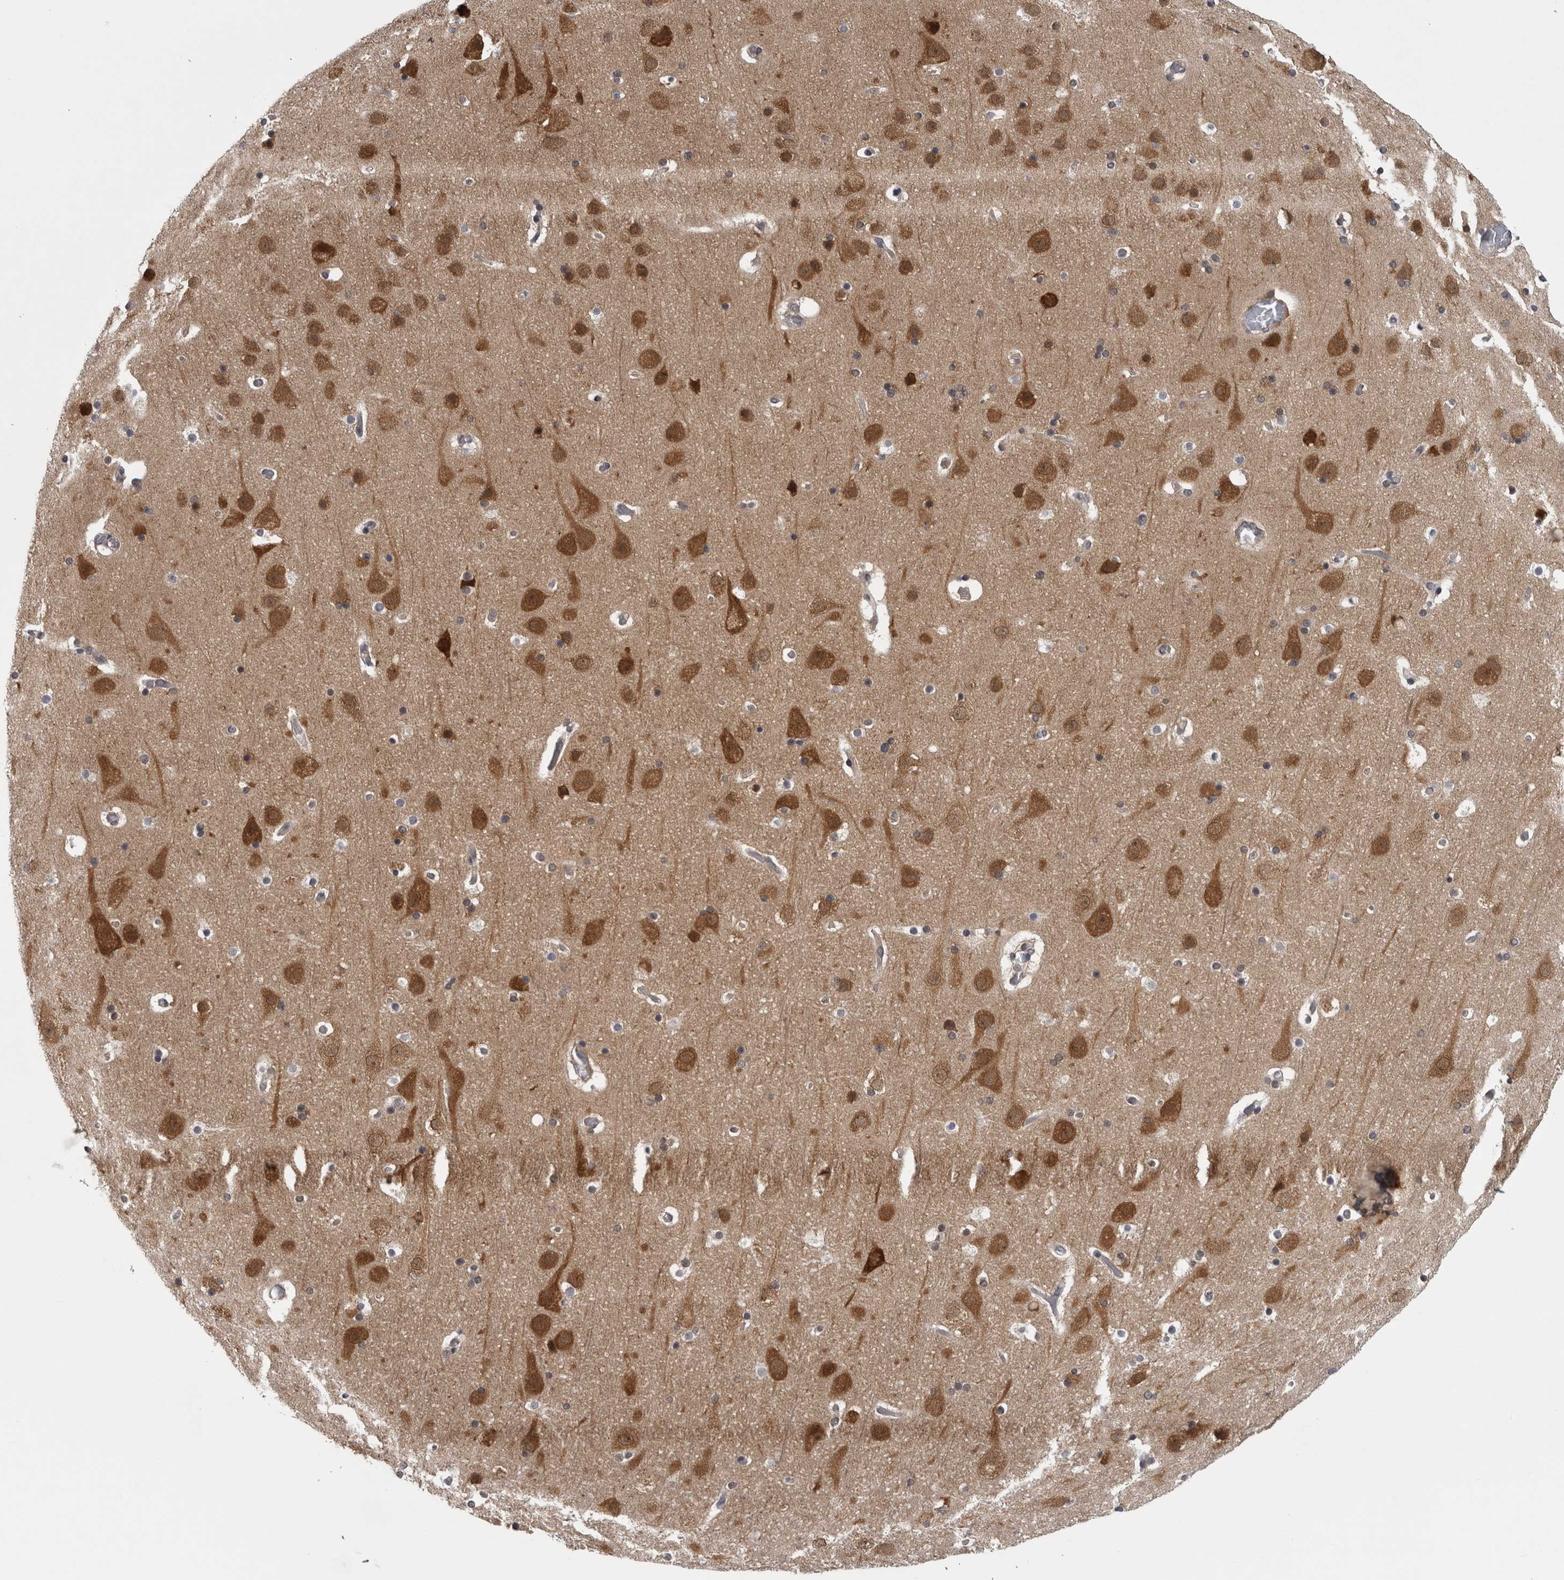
{"staining": {"intensity": "weak", "quantity": ">75%", "location": "cytoplasmic/membranous"}, "tissue": "cerebral cortex", "cell_type": "Endothelial cells", "image_type": "normal", "snomed": [{"axis": "morphology", "description": "Normal tissue, NOS"}, {"axis": "topography", "description": "Cerebral cortex"}], "caption": "Endothelial cells demonstrate low levels of weak cytoplasmic/membranous expression in approximately >75% of cells in unremarkable cerebral cortex.", "gene": "CACYBP", "patient": {"sex": "male", "age": 57}}